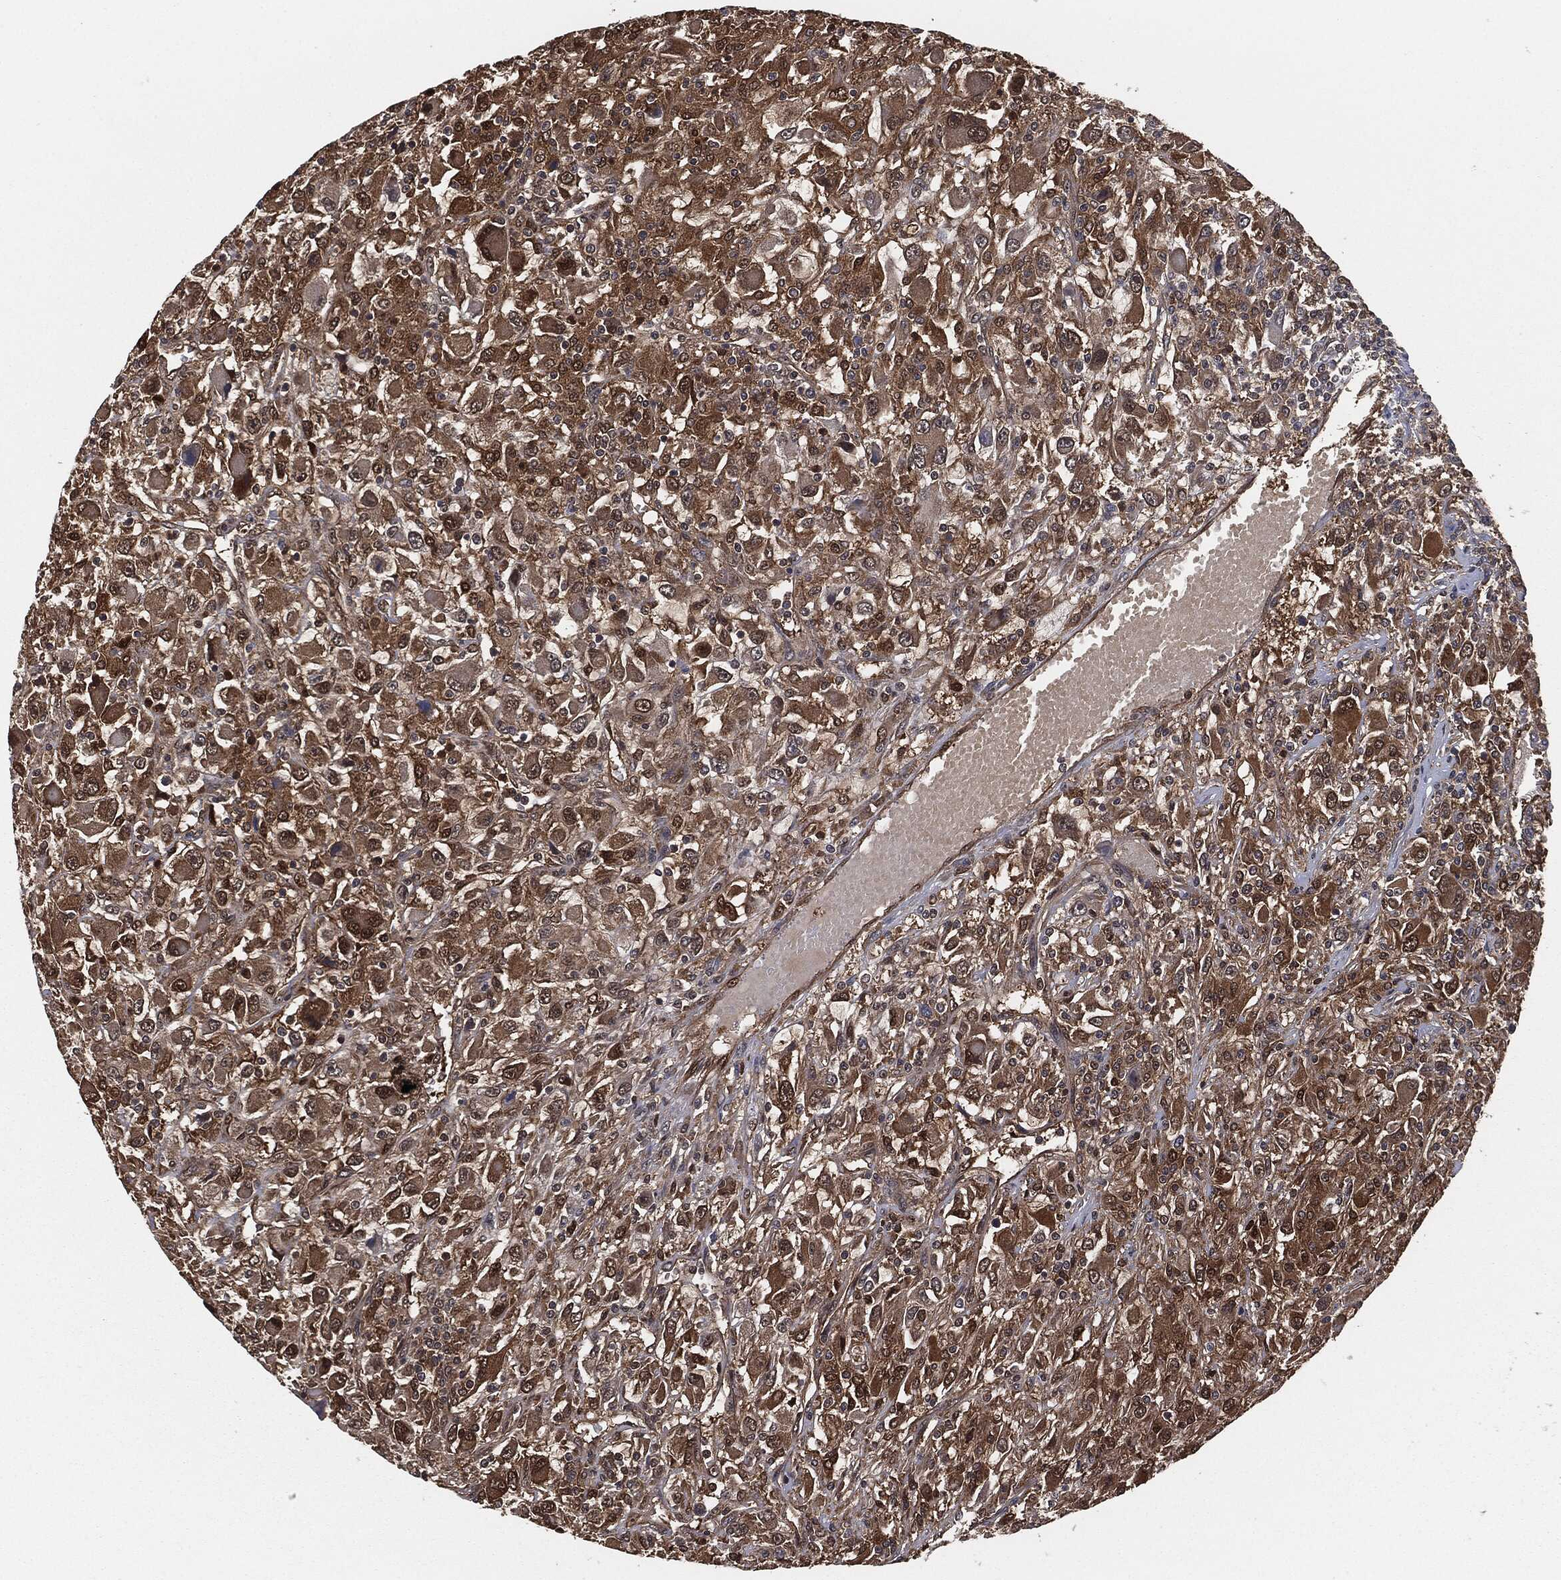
{"staining": {"intensity": "moderate", "quantity": "25%-75%", "location": "cytoplasmic/membranous"}, "tissue": "renal cancer", "cell_type": "Tumor cells", "image_type": "cancer", "snomed": [{"axis": "morphology", "description": "Adenocarcinoma, NOS"}, {"axis": "topography", "description": "Kidney"}], "caption": "Renal adenocarcinoma stained with a brown dye shows moderate cytoplasmic/membranous positive staining in about 25%-75% of tumor cells.", "gene": "CAPRIN2", "patient": {"sex": "female", "age": 67}}